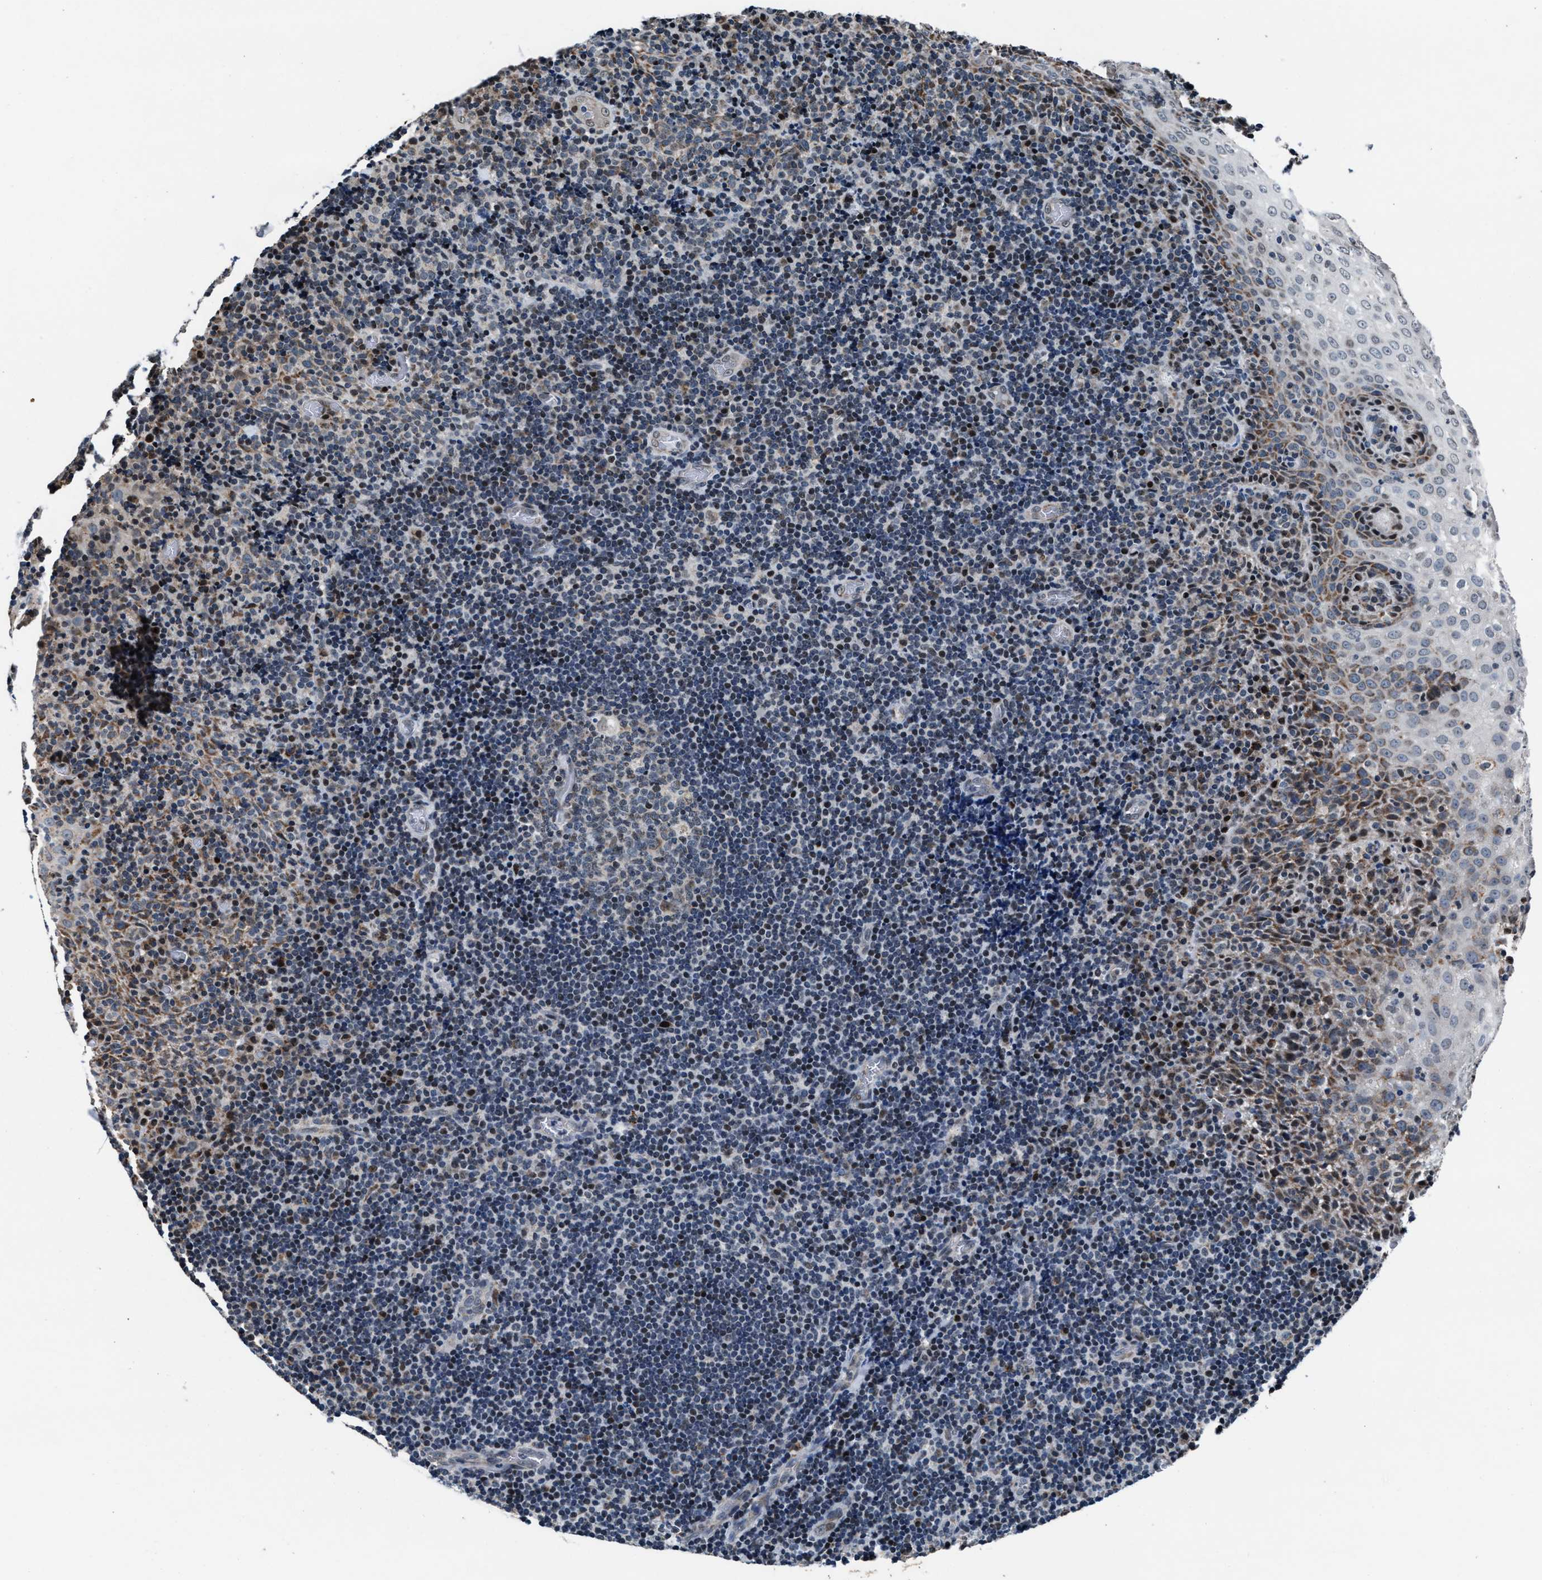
{"staining": {"intensity": "moderate", "quantity": "25%-75%", "location": "nuclear"}, "tissue": "tonsil", "cell_type": "Germinal center cells", "image_type": "normal", "snomed": [{"axis": "morphology", "description": "Normal tissue, NOS"}, {"axis": "topography", "description": "Tonsil"}], "caption": "Immunohistochemical staining of benign tonsil displays 25%-75% levels of moderate nuclear protein expression in approximately 25%-75% of germinal center cells. (IHC, brightfield microscopy, high magnification).", "gene": "PRRC2B", "patient": {"sex": "male", "age": 37}}